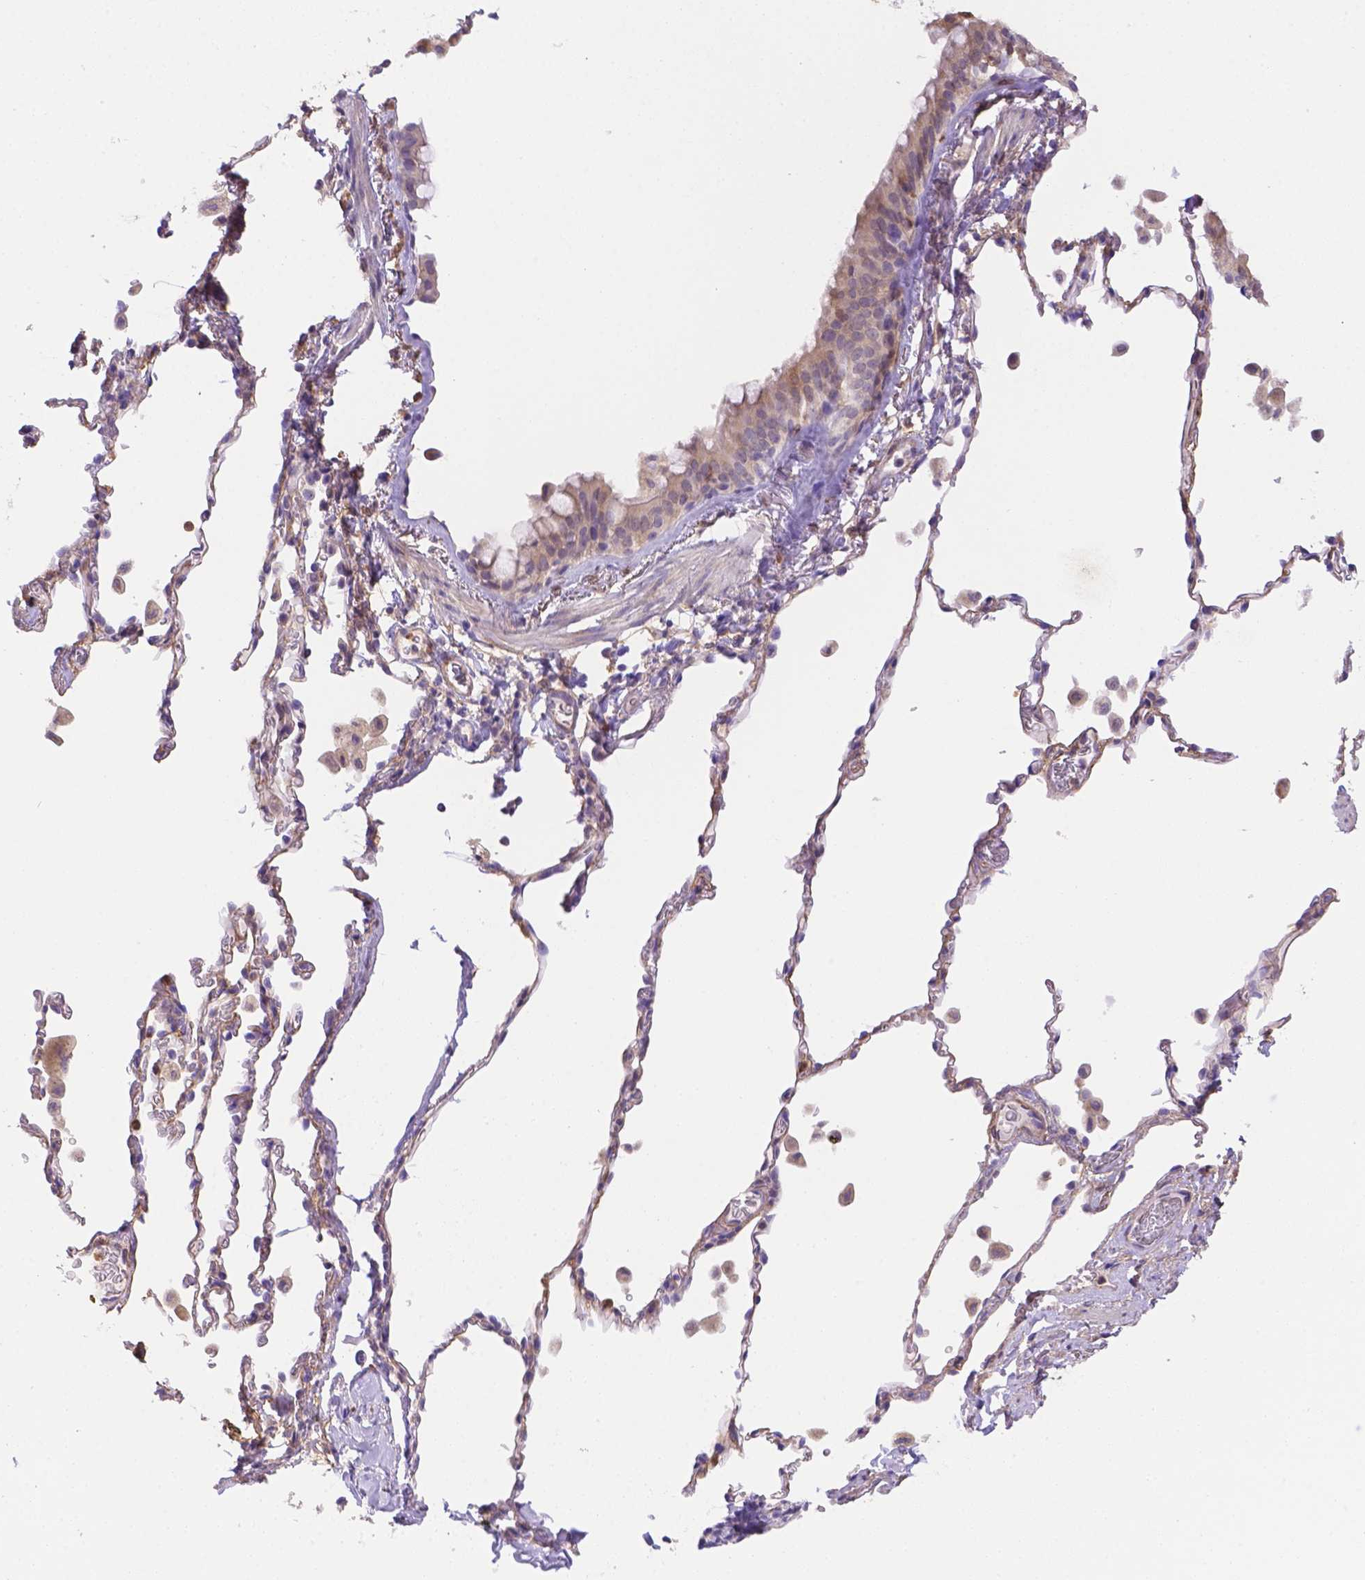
{"staining": {"intensity": "weak", "quantity": "25%-75%", "location": "cytoplasmic/membranous"}, "tissue": "bronchus", "cell_type": "Respiratory epithelial cells", "image_type": "normal", "snomed": [{"axis": "morphology", "description": "Normal tissue, NOS"}, {"axis": "topography", "description": "Bronchus"}, {"axis": "topography", "description": "Lung"}], "caption": "Bronchus was stained to show a protein in brown. There is low levels of weak cytoplasmic/membranous staining in about 25%-75% of respiratory epithelial cells.", "gene": "NXPE2", "patient": {"sex": "male", "age": 54}}